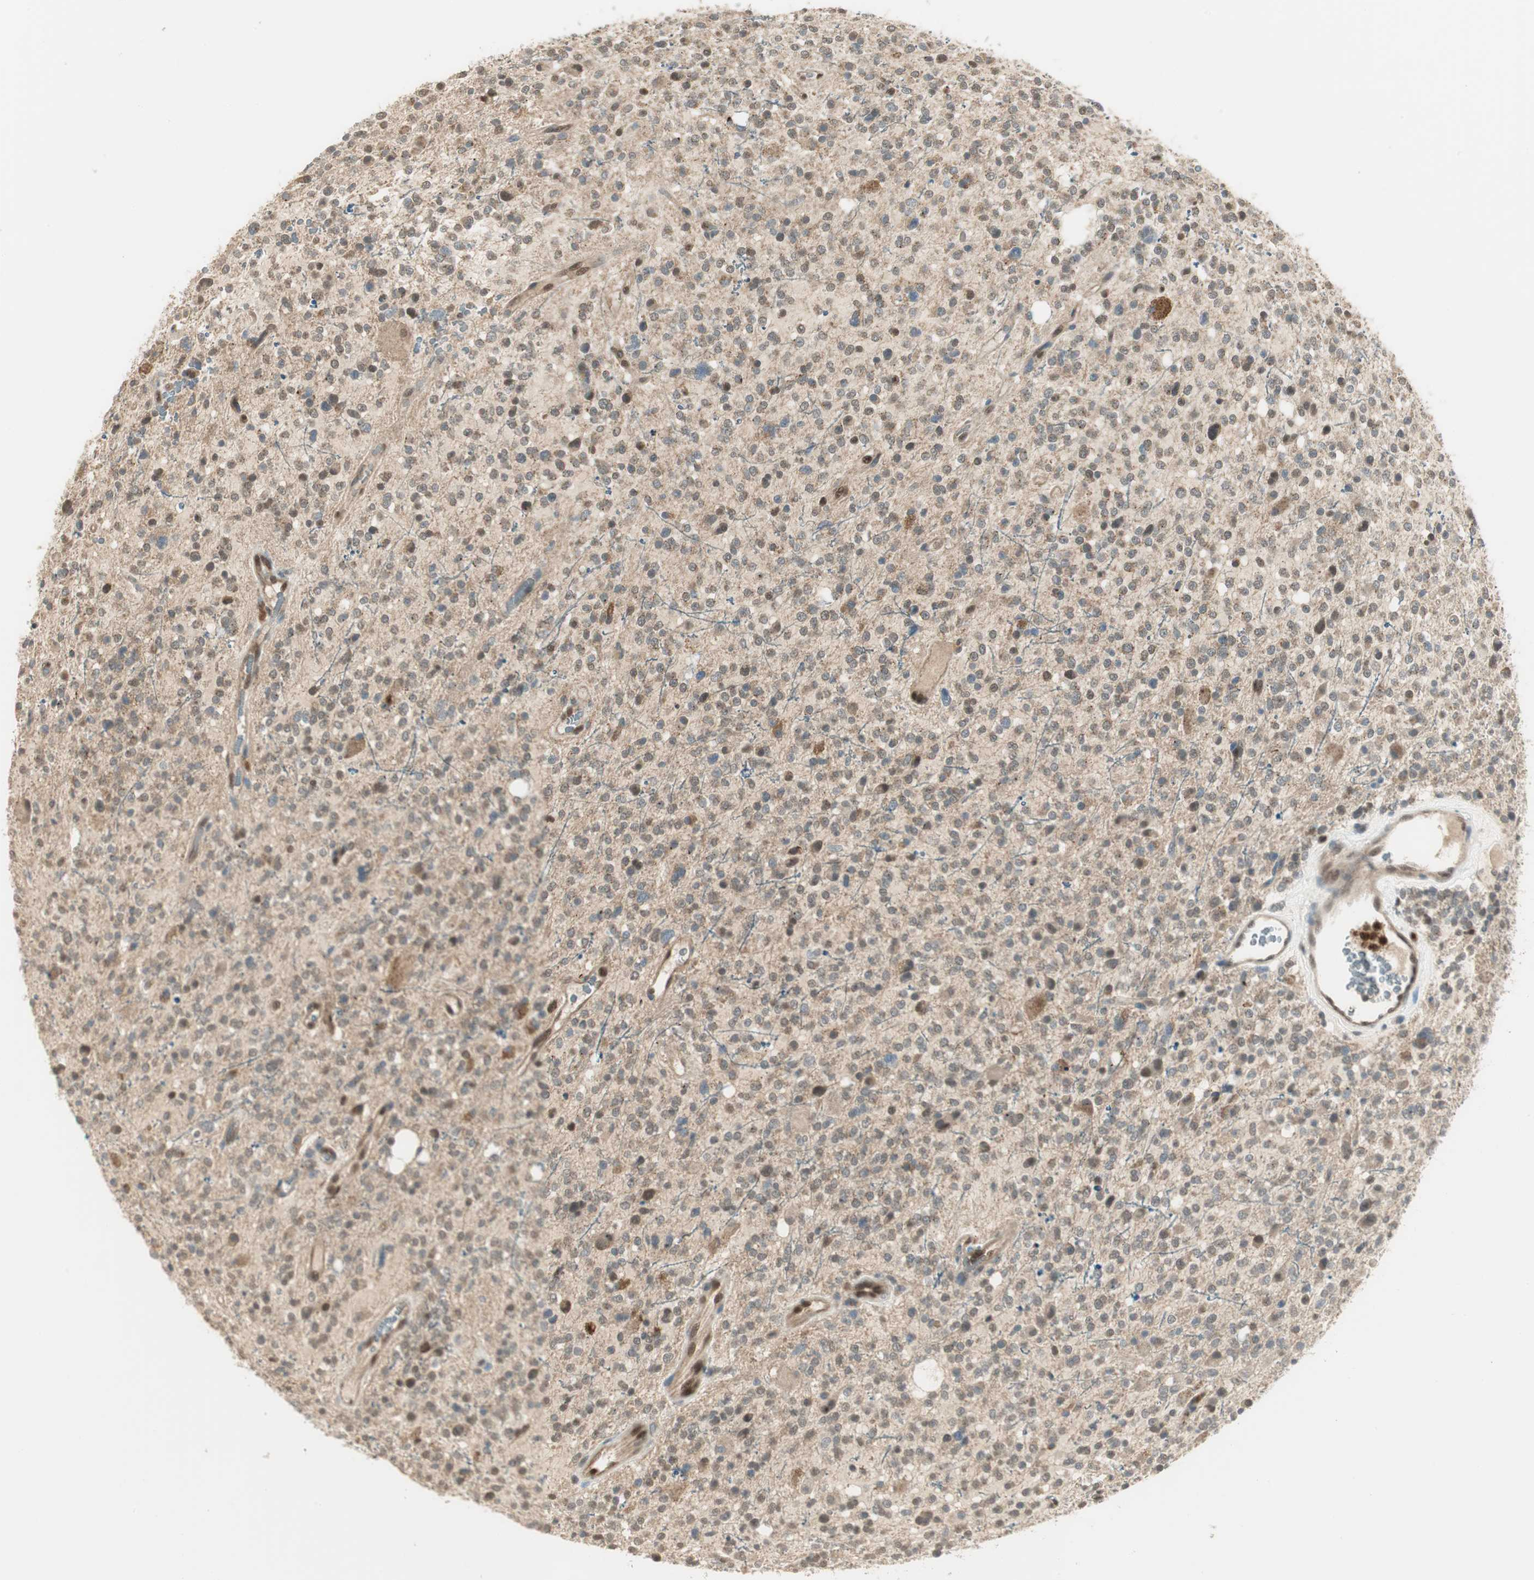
{"staining": {"intensity": "moderate", "quantity": "<25%", "location": "cytoplasmic/membranous,nuclear"}, "tissue": "glioma", "cell_type": "Tumor cells", "image_type": "cancer", "snomed": [{"axis": "morphology", "description": "Glioma, malignant, High grade"}, {"axis": "topography", "description": "Brain"}], "caption": "This is an image of IHC staining of glioma, which shows moderate staining in the cytoplasmic/membranous and nuclear of tumor cells.", "gene": "LTA4H", "patient": {"sex": "male", "age": 48}}